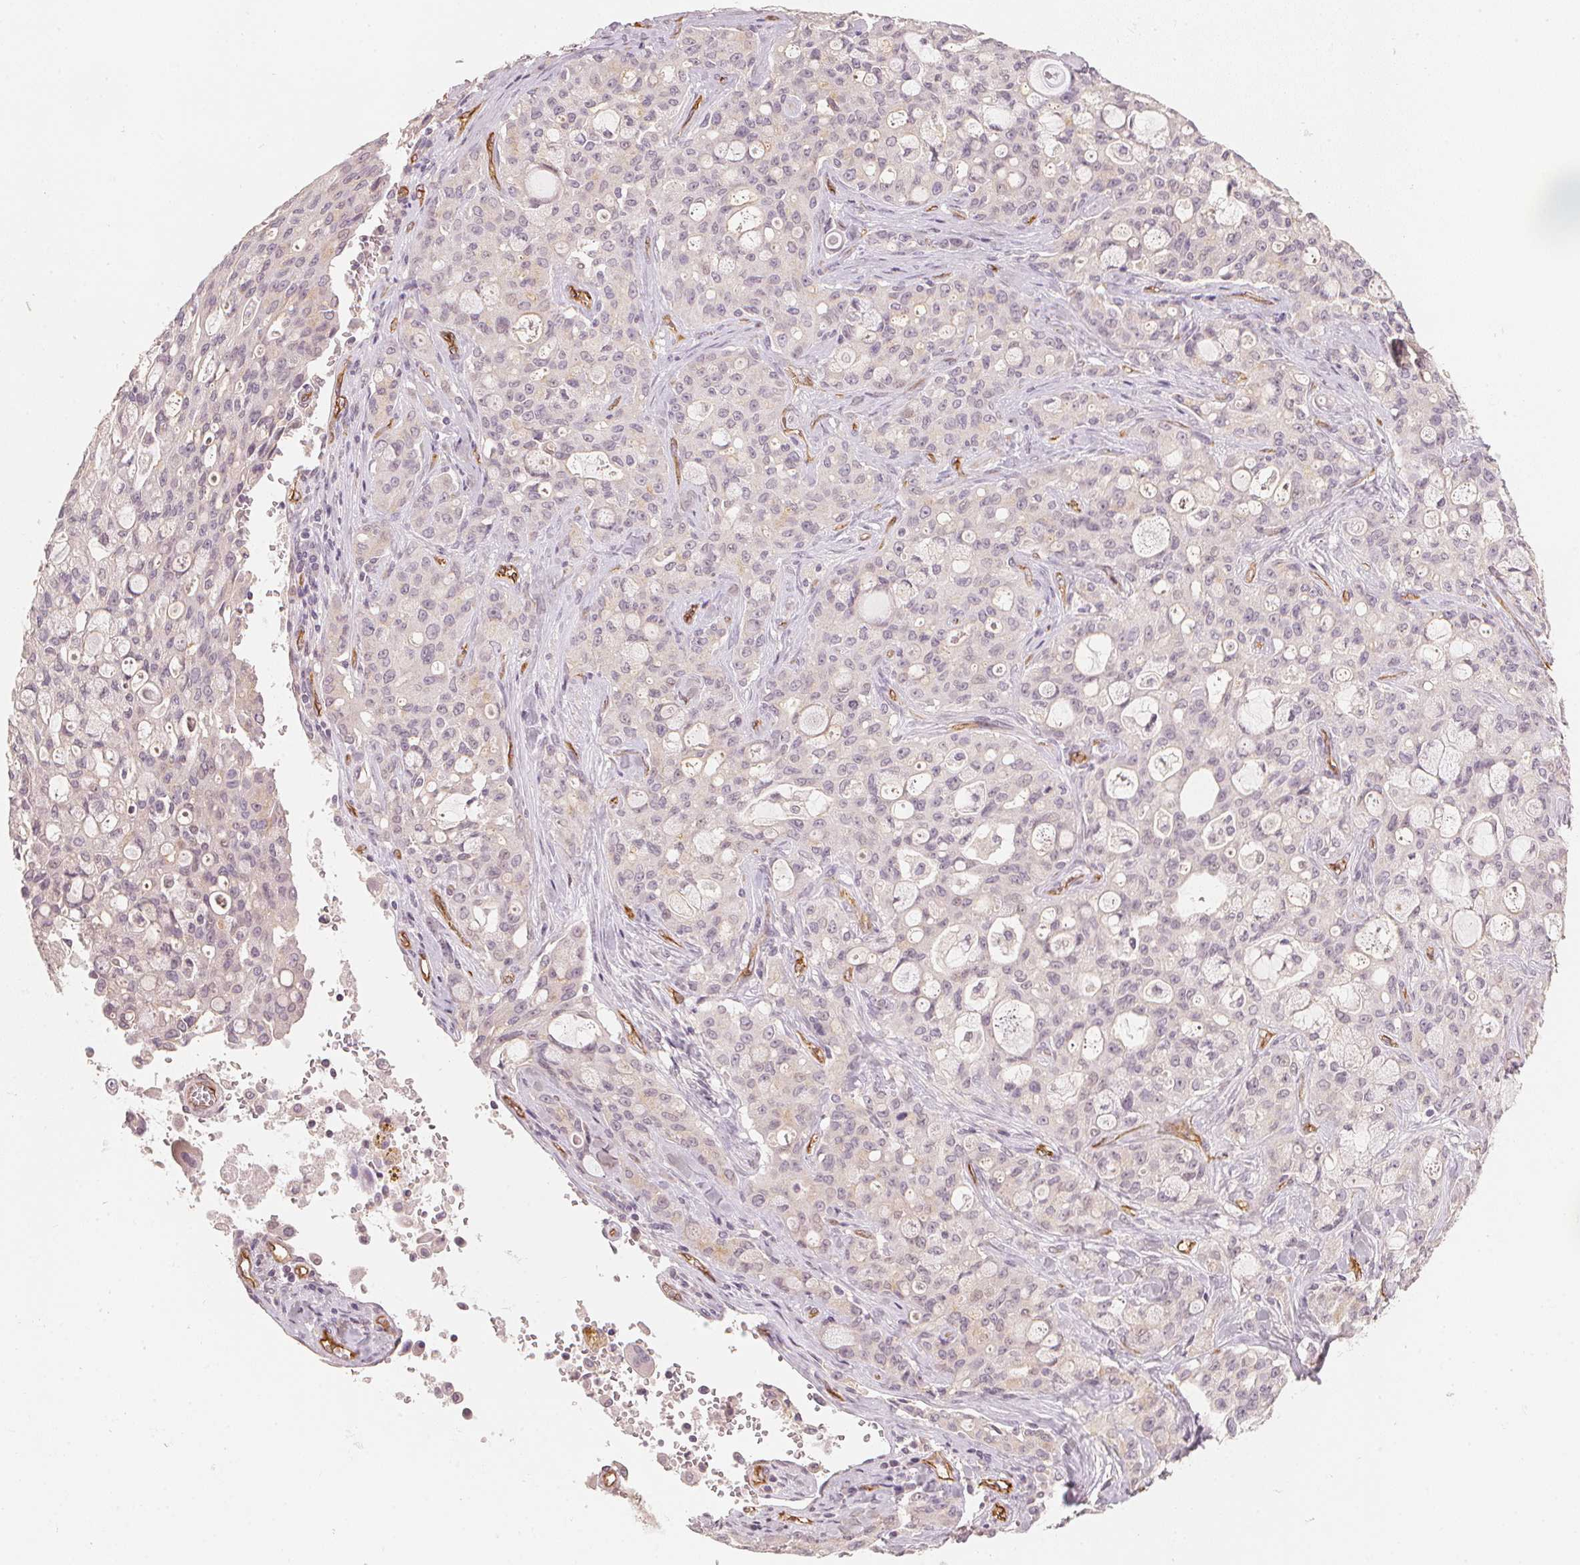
{"staining": {"intensity": "weak", "quantity": "<25%", "location": "cytoplasmic/membranous"}, "tissue": "lung cancer", "cell_type": "Tumor cells", "image_type": "cancer", "snomed": [{"axis": "morphology", "description": "Adenocarcinoma, NOS"}, {"axis": "topography", "description": "Lung"}], "caption": "Protein analysis of lung adenocarcinoma reveals no significant expression in tumor cells. (Immunohistochemistry, brightfield microscopy, high magnification).", "gene": "CIB1", "patient": {"sex": "female", "age": 44}}